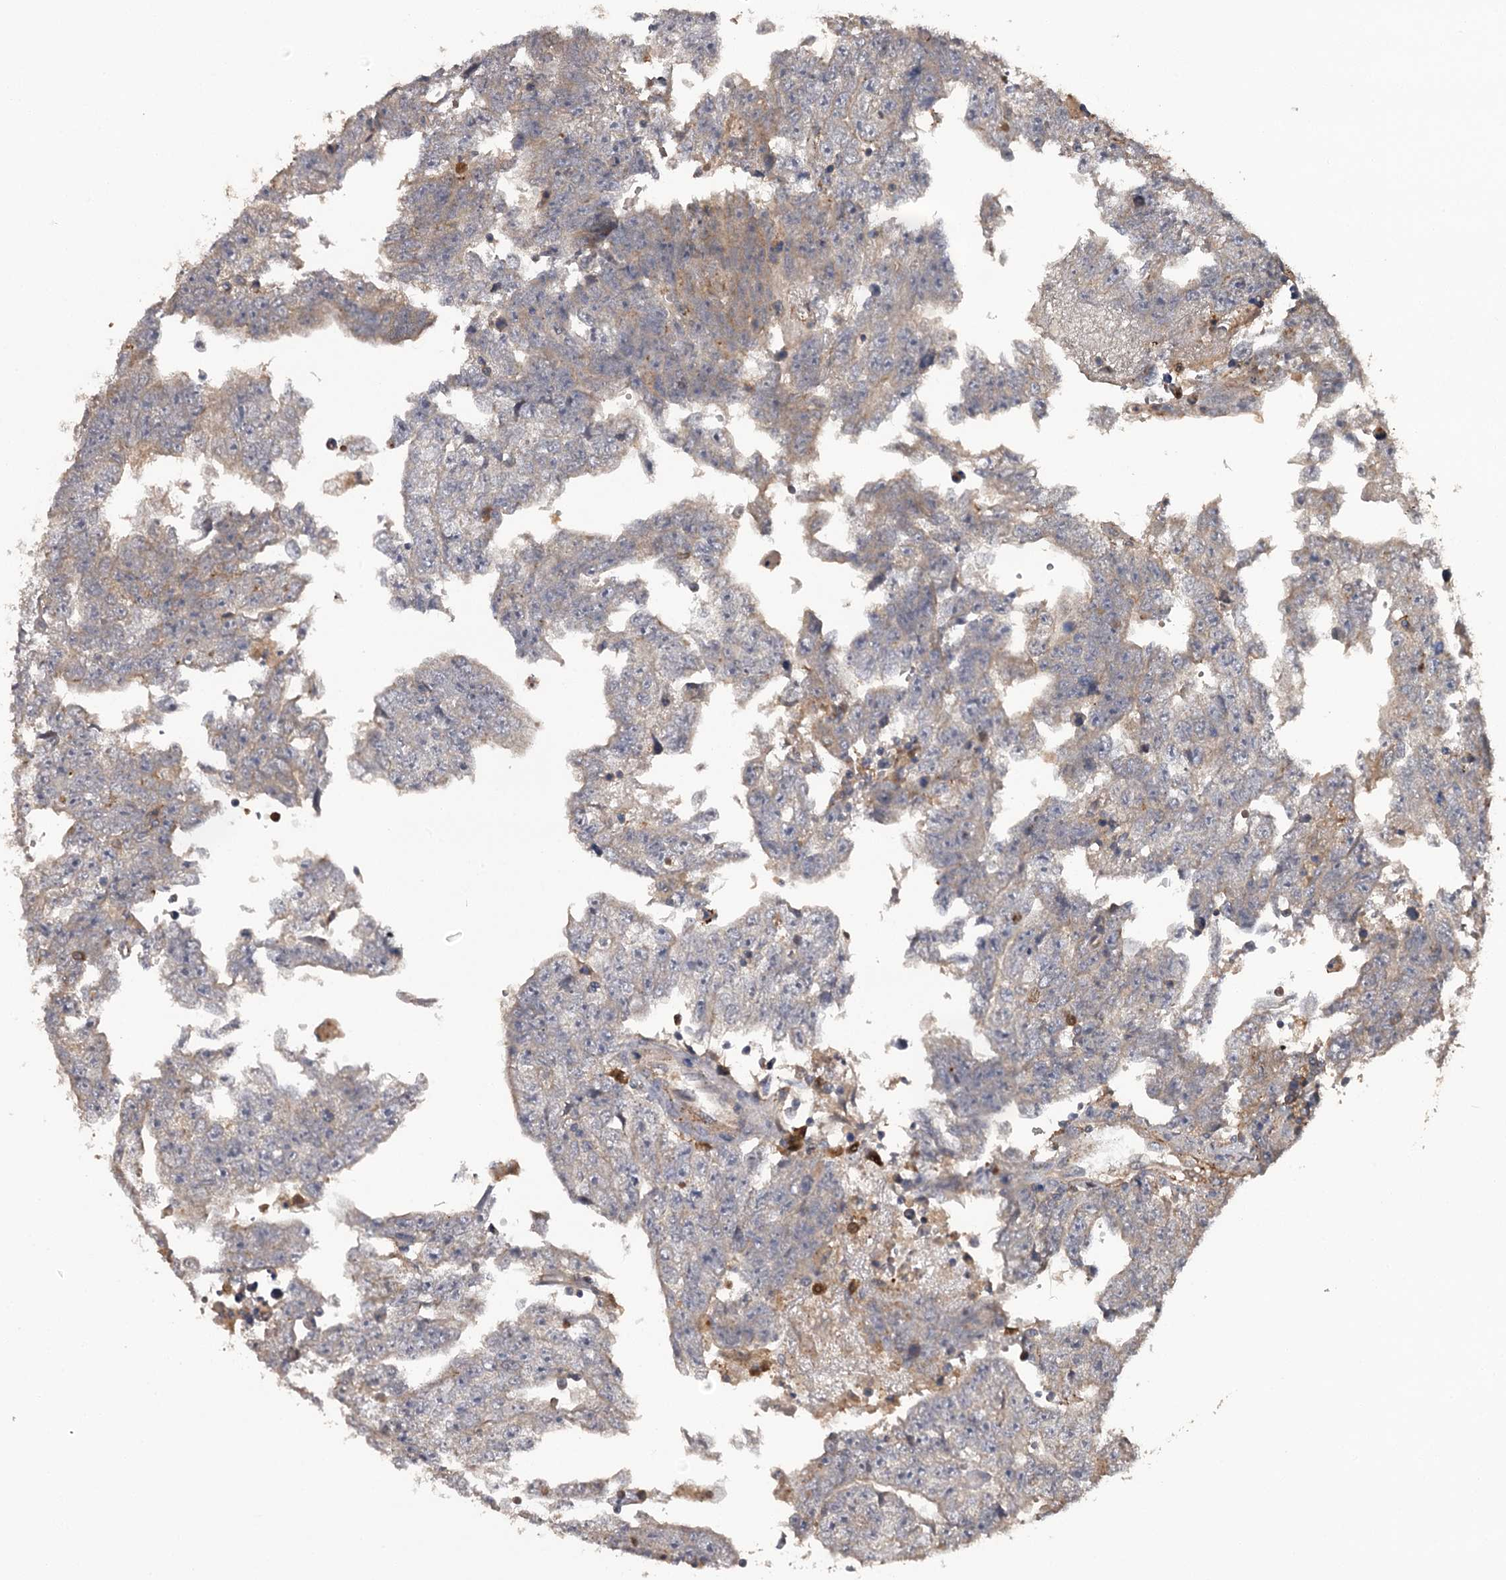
{"staining": {"intensity": "negative", "quantity": "none", "location": "none"}, "tissue": "testis cancer", "cell_type": "Tumor cells", "image_type": "cancer", "snomed": [{"axis": "morphology", "description": "Carcinoma, Embryonal, NOS"}, {"axis": "topography", "description": "Testis"}], "caption": "A high-resolution photomicrograph shows immunohistochemistry (IHC) staining of testis cancer (embryonal carcinoma), which displays no significant positivity in tumor cells. (DAB (3,3'-diaminobenzidine) IHC, high magnification).", "gene": "TTC12", "patient": {"sex": "male", "age": 25}}